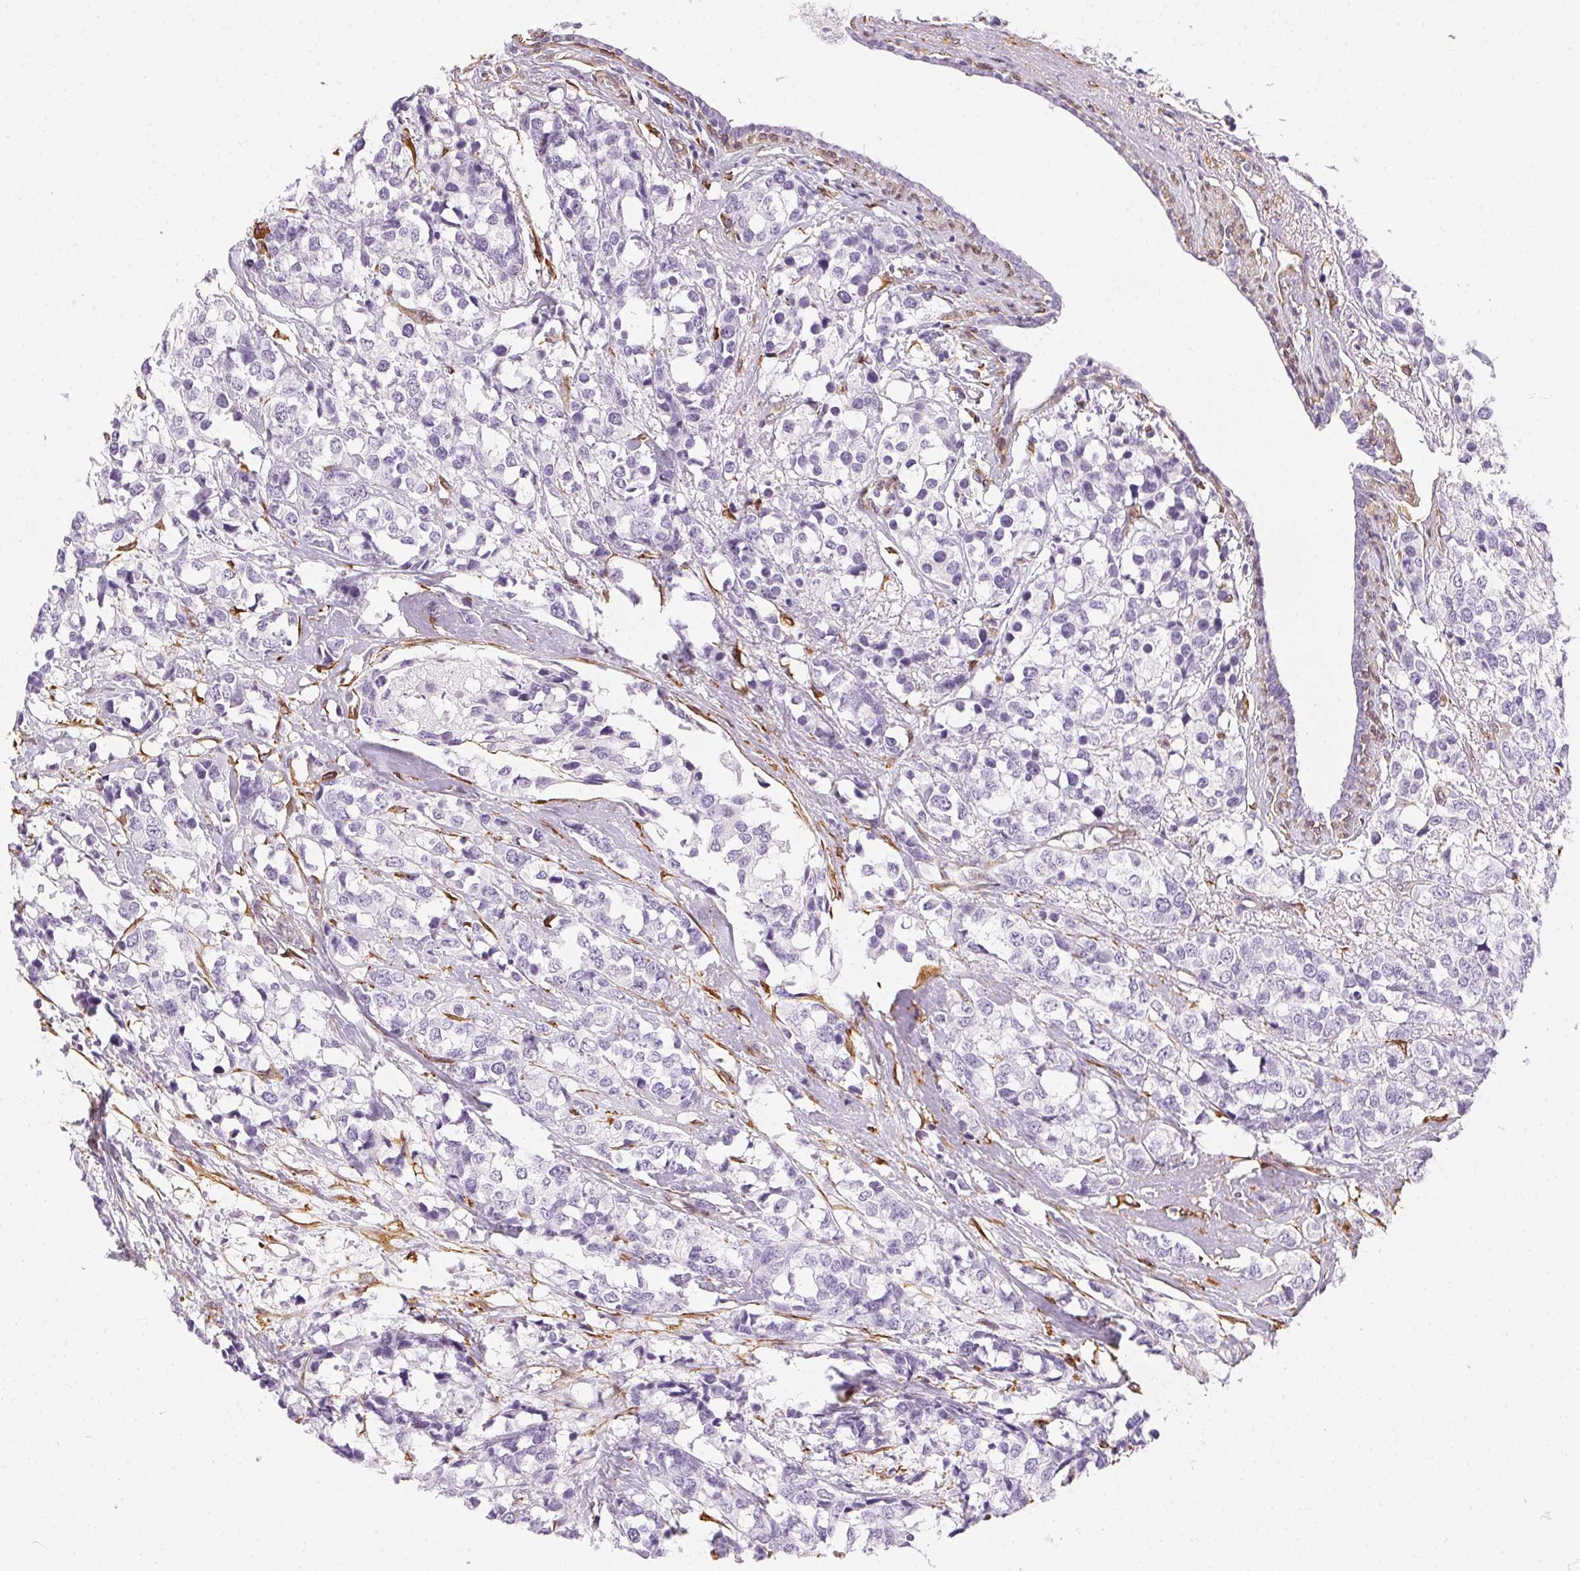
{"staining": {"intensity": "negative", "quantity": "none", "location": "none"}, "tissue": "breast cancer", "cell_type": "Tumor cells", "image_type": "cancer", "snomed": [{"axis": "morphology", "description": "Lobular carcinoma"}, {"axis": "topography", "description": "Breast"}], "caption": "Protein analysis of breast lobular carcinoma demonstrates no significant expression in tumor cells. (IHC, brightfield microscopy, high magnification).", "gene": "RSBN1", "patient": {"sex": "female", "age": 59}}